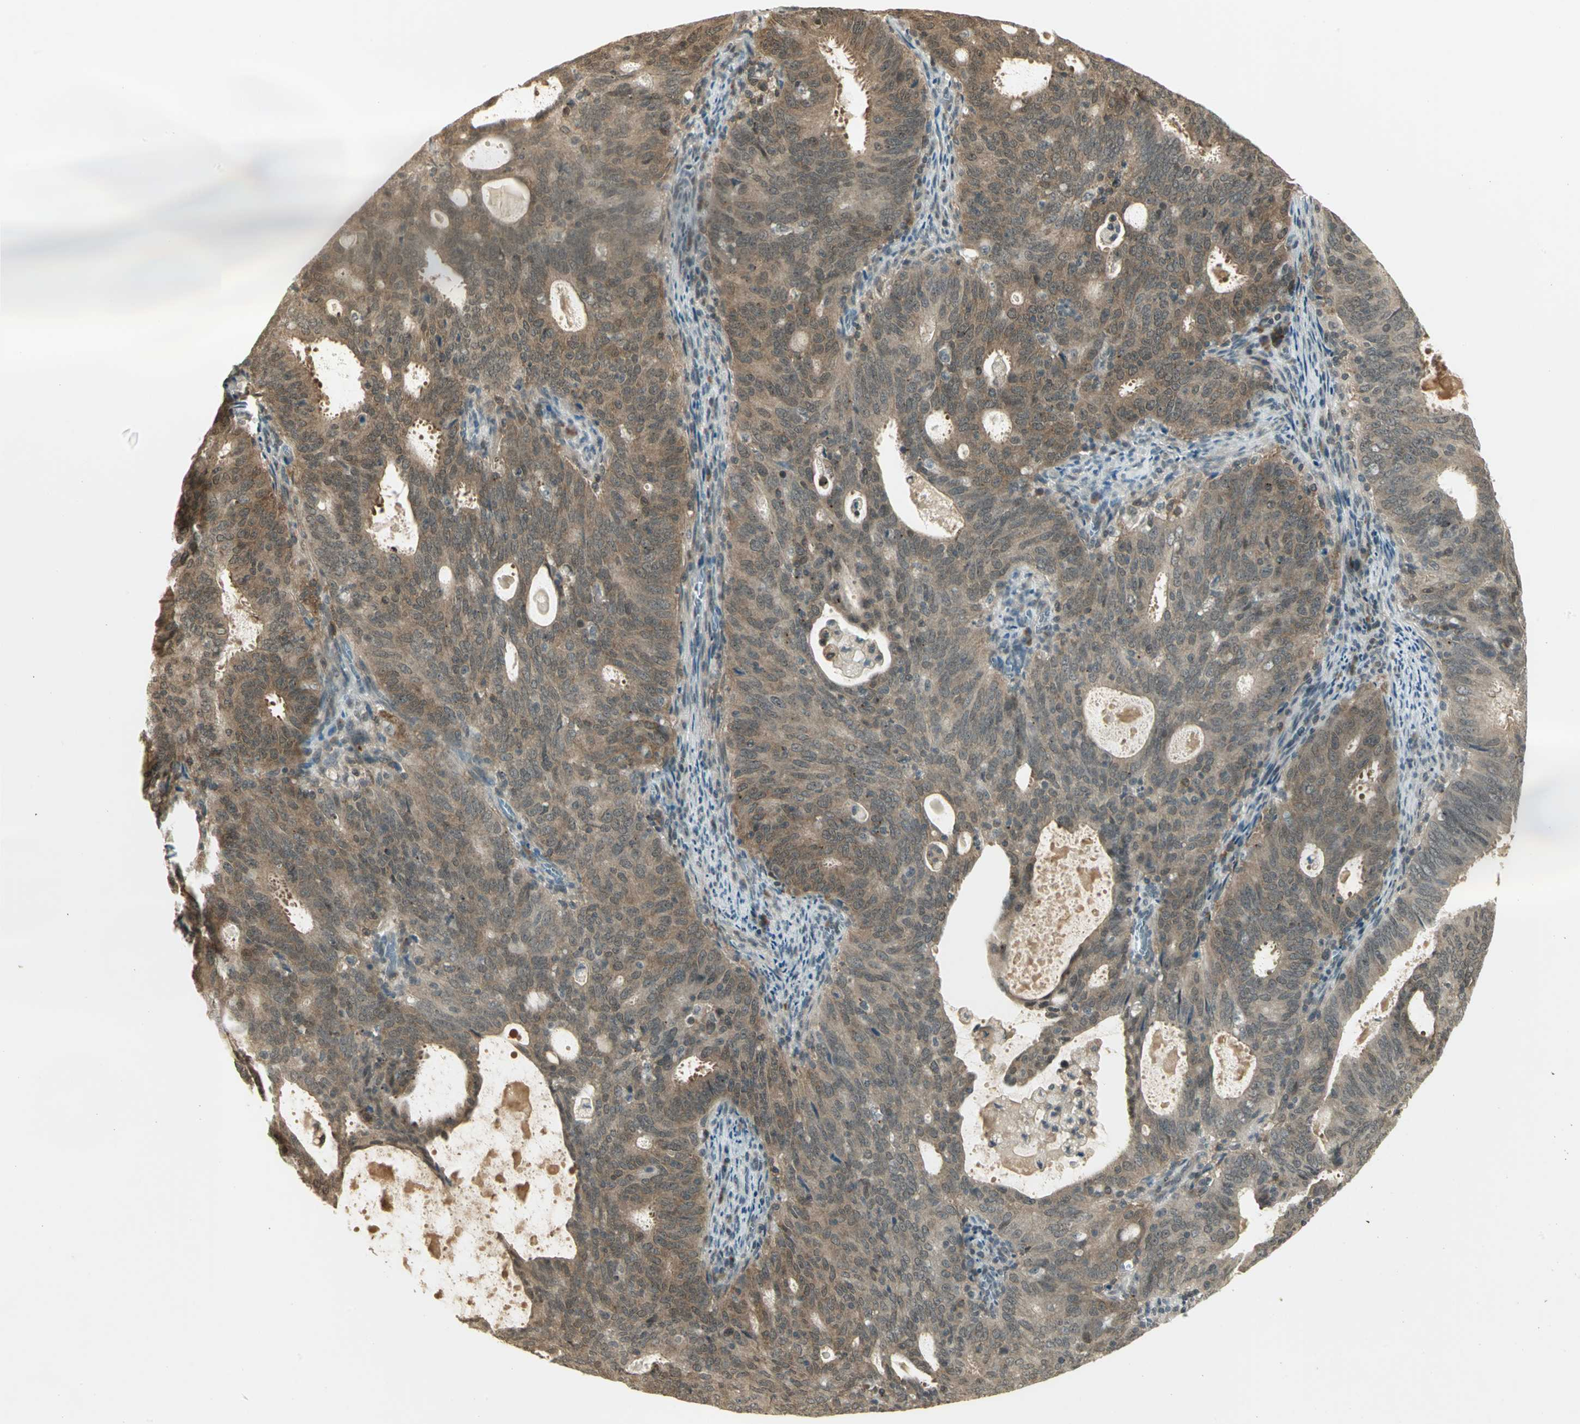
{"staining": {"intensity": "moderate", "quantity": ">75%", "location": "cytoplasmic/membranous"}, "tissue": "cervical cancer", "cell_type": "Tumor cells", "image_type": "cancer", "snomed": [{"axis": "morphology", "description": "Adenocarcinoma, NOS"}, {"axis": "topography", "description": "Cervix"}], "caption": "A brown stain labels moderate cytoplasmic/membranous staining of a protein in human adenocarcinoma (cervical) tumor cells. (Brightfield microscopy of DAB IHC at high magnification).", "gene": "CDC34", "patient": {"sex": "female", "age": 44}}